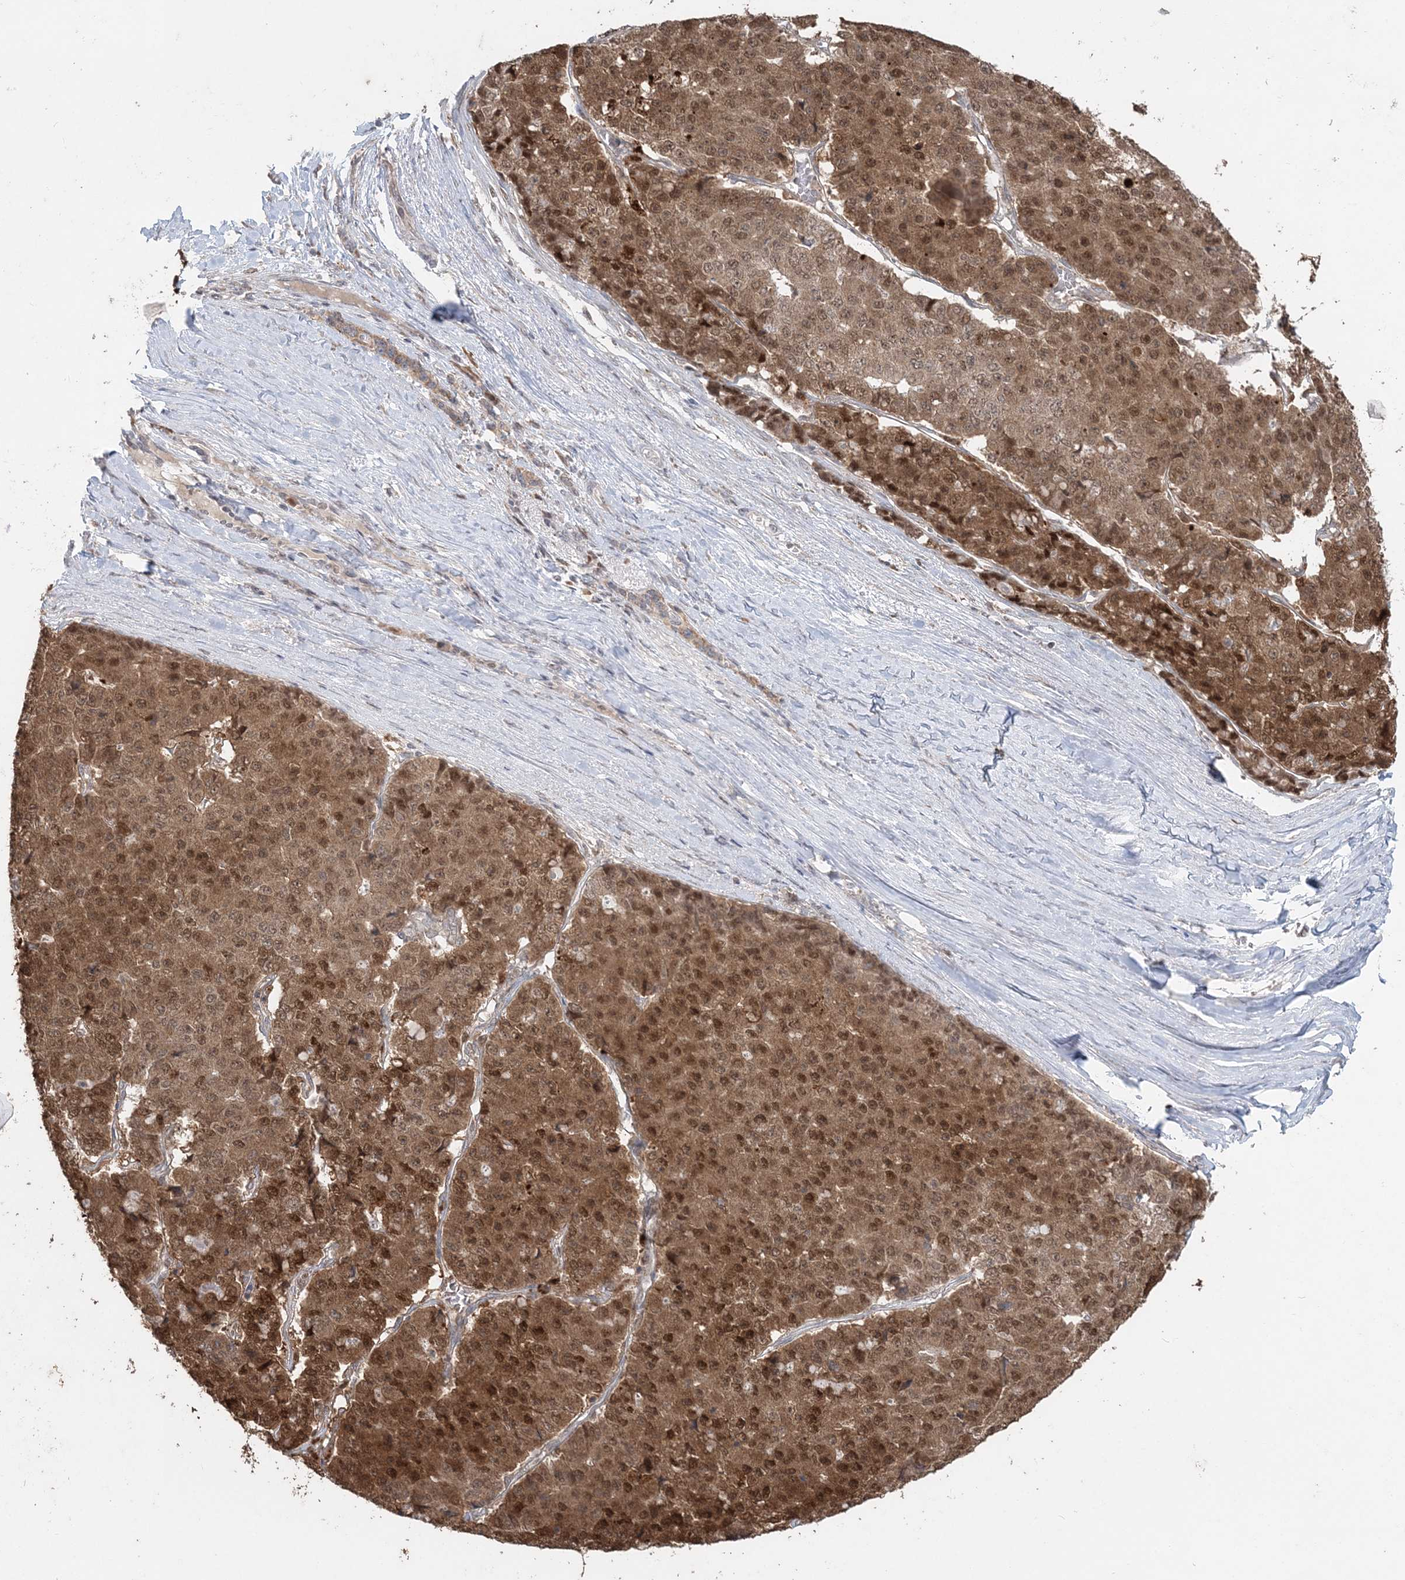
{"staining": {"intensity": "strong", "quantity": ">75%", "location": "cytoplasmic/membranous,nuclear"}, "tissue": "pancreatic cancer", "cell_type": "Tumor cells", "image_type": "cancer", "snomed": [{"axis": "morphology", "description": "Adenocarcinoma, NOS"}, {"axis": "topography", "description": "Pancreas"}], "caption": "IHC staining of pancreatic cancer (adenocarcinoma), which shows high levels of strong cytoplasmic/membranous and nuclear staining in approximately >75% of tumor cells indicating strong cytoplasmic/membranous and nuclear protein positivity. The staining was performed using DAB (3,3'-diaminobenzidine) (brown) for protein detection and nuclei were counterstained in hematoxylin (blue).", "gene": "SLU7", "patient": {"sex": "male", "age": 50}}